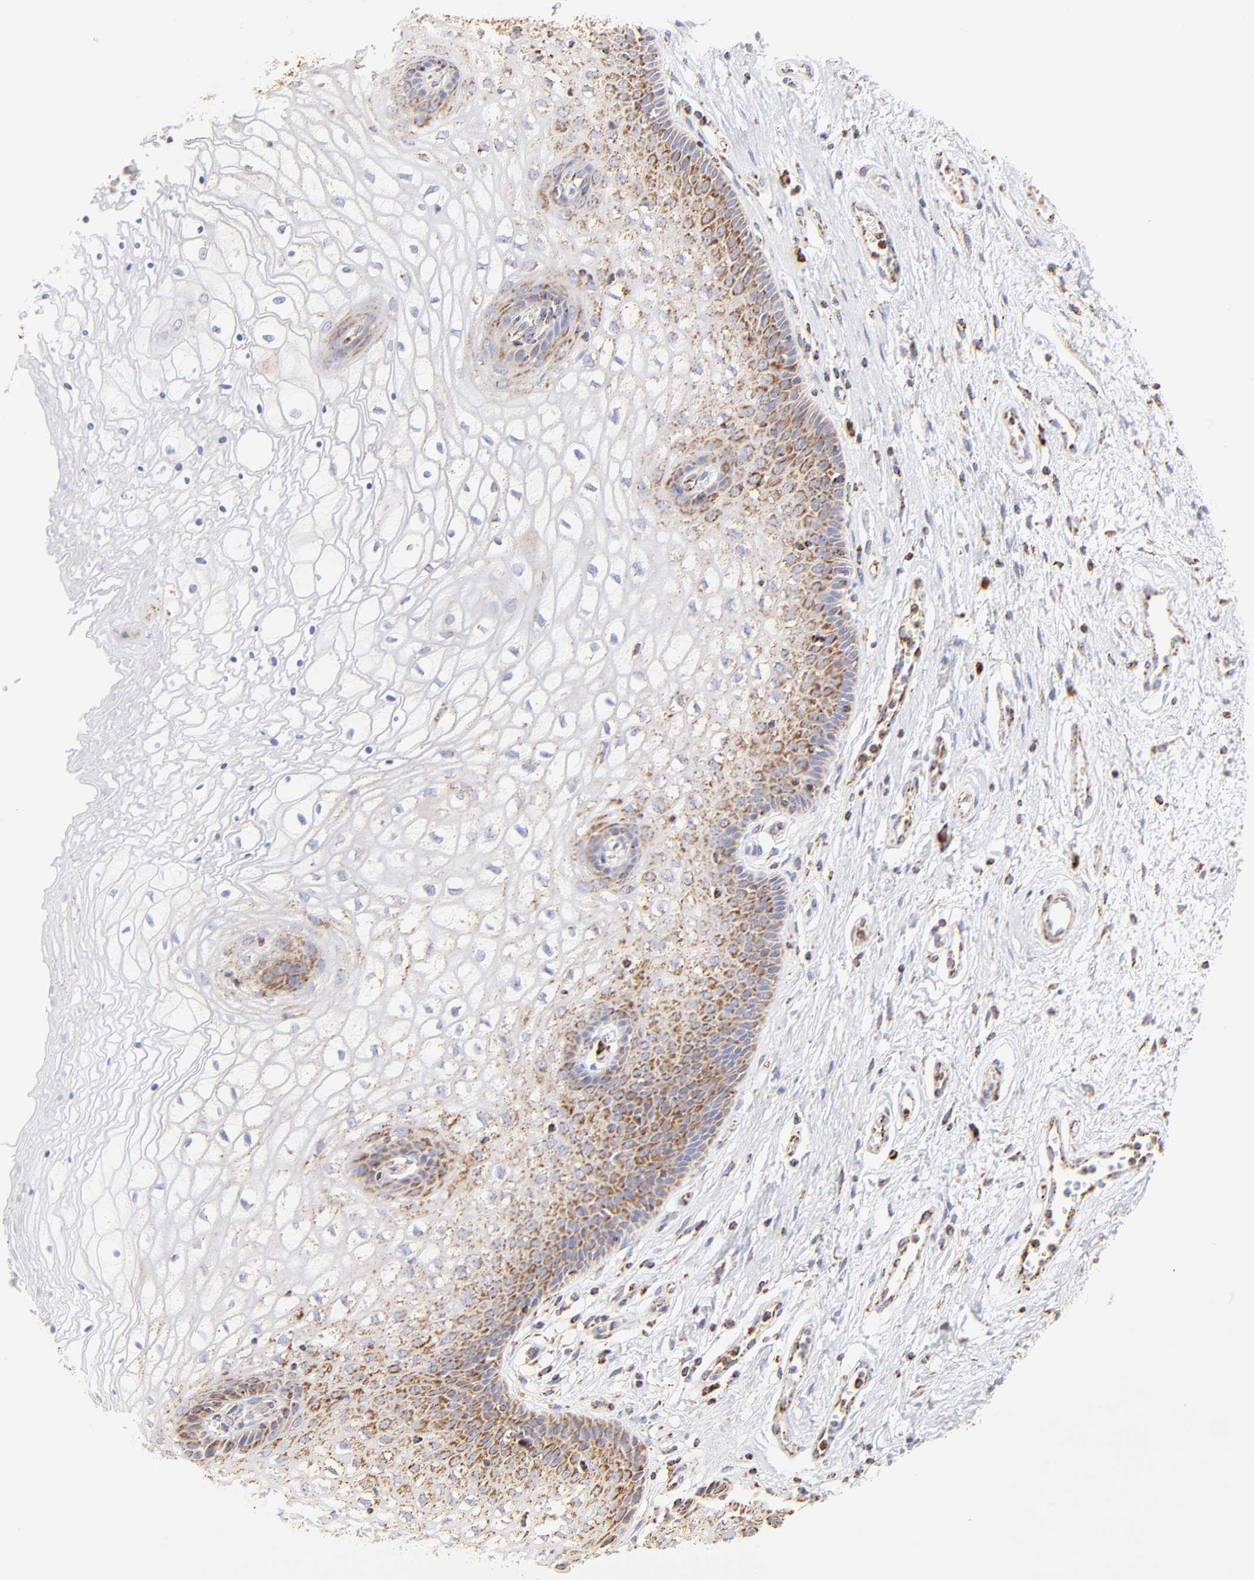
{"staining": {"intensity": "moderate", "quantity": "25%-75%", "location": "cytoplasmic/membranous"}, "tissue": "vagina", "cell_type": "Squamous epithelial cells", "image_type": "normal", "snomed": [{"axis": "morphology", "description": "Normal tissue, NOS"}, {"axis": "topography", "description": "Vagina"}], "caption": "Squamous epithelial cells demonstrate moderate cytoplasmic/membranous staining in about 25%-75% of cells in benign vagina.", "gene": "ECH1", "patient": {"sex": "female", "age": 34}}